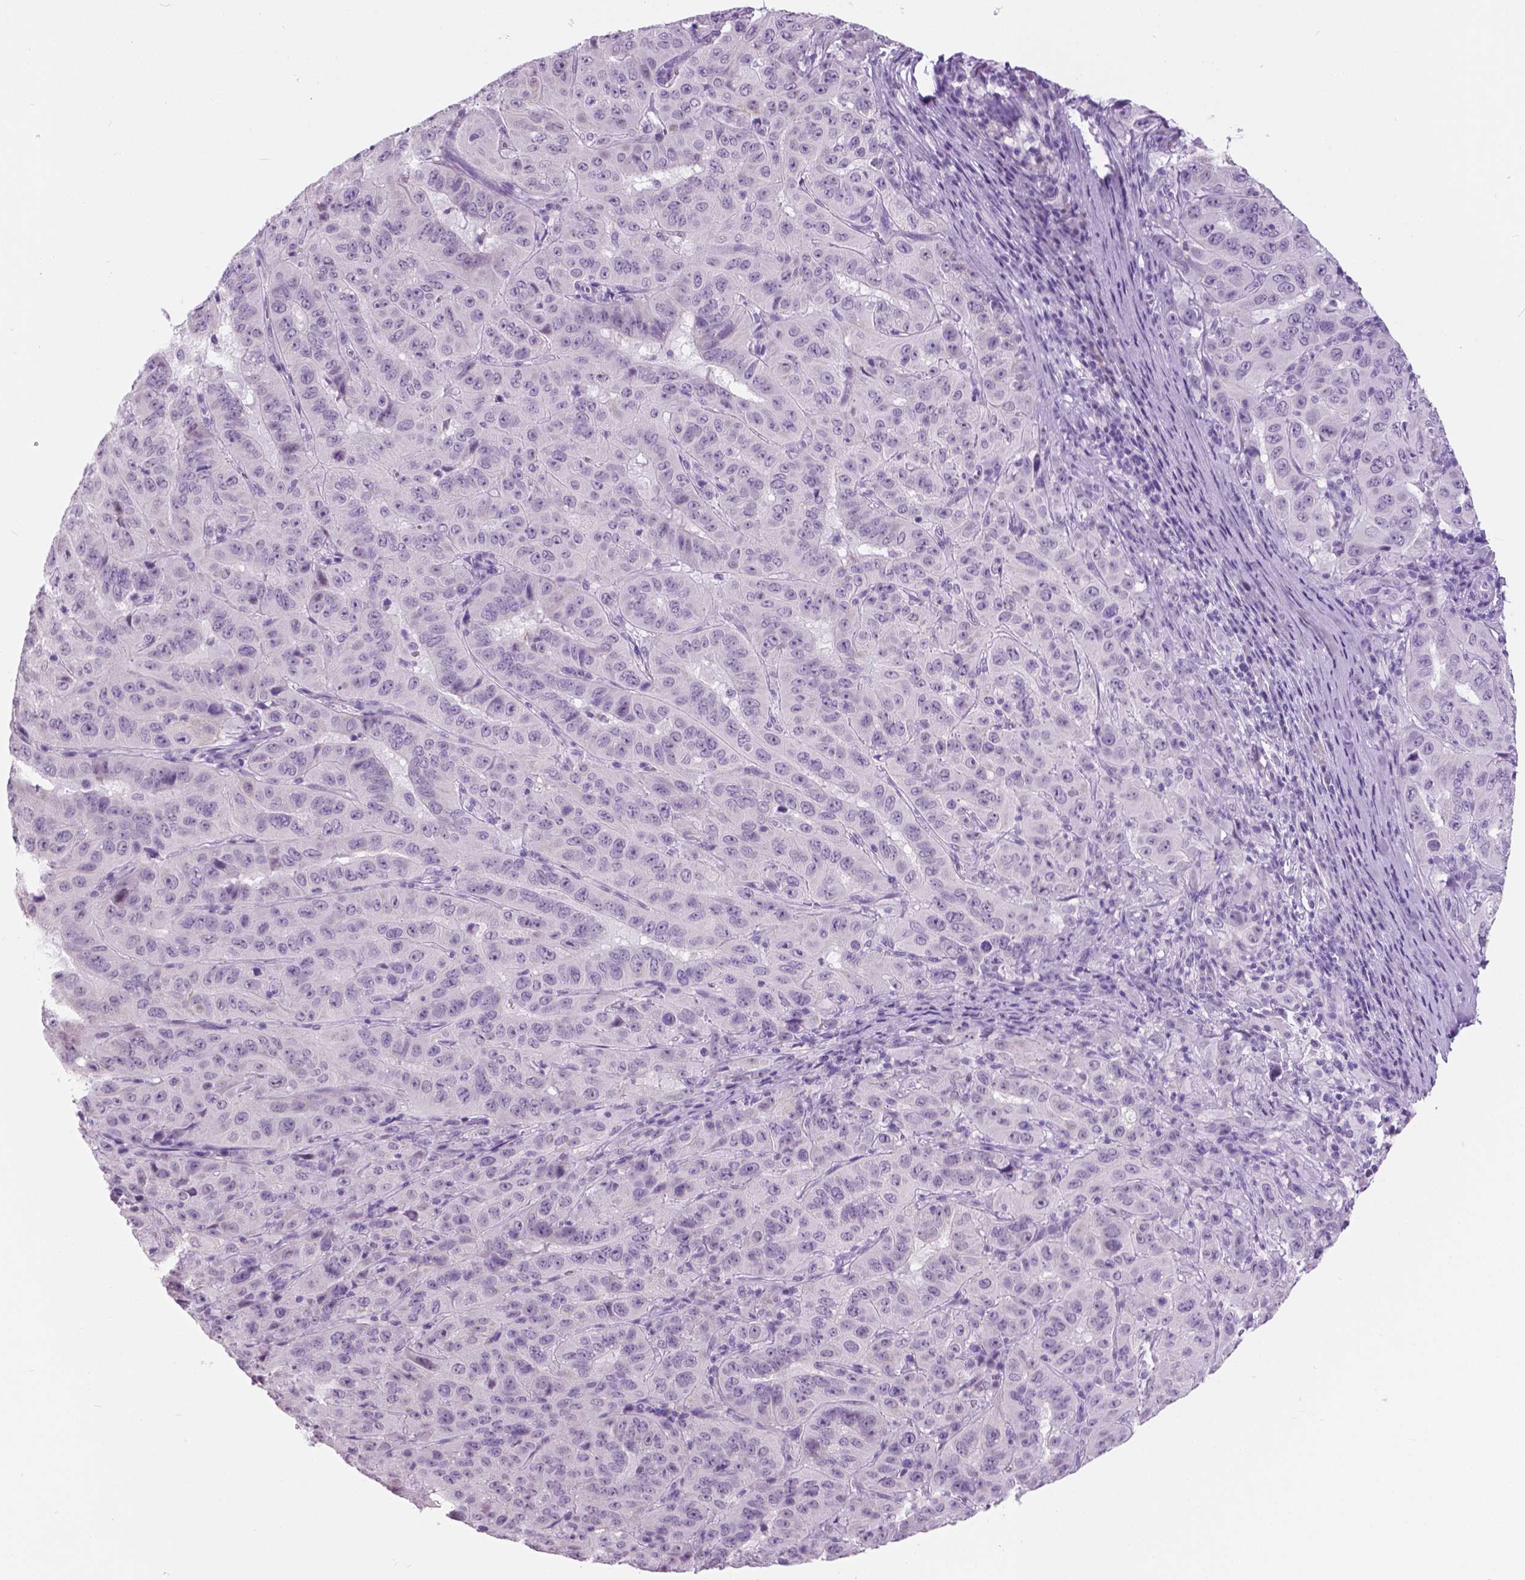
{"staining": {"intensity": "negative", "quantity": "none", "location": "none"}, "tissue": "pancreatic cancer", "cell_type": "Tumor cells", "image_type": "cancer", "snomed": [{"axis": "morphology", "description": "Adenocarcinoma, NOS"}, {"axis": "topography", "description": "Pancreas"}], "caption": "Tumor cells show no significant protein expression in pancreatic cancer.", "gene": "MYOM1", "patient": {"sex": "male", "age": 63}}